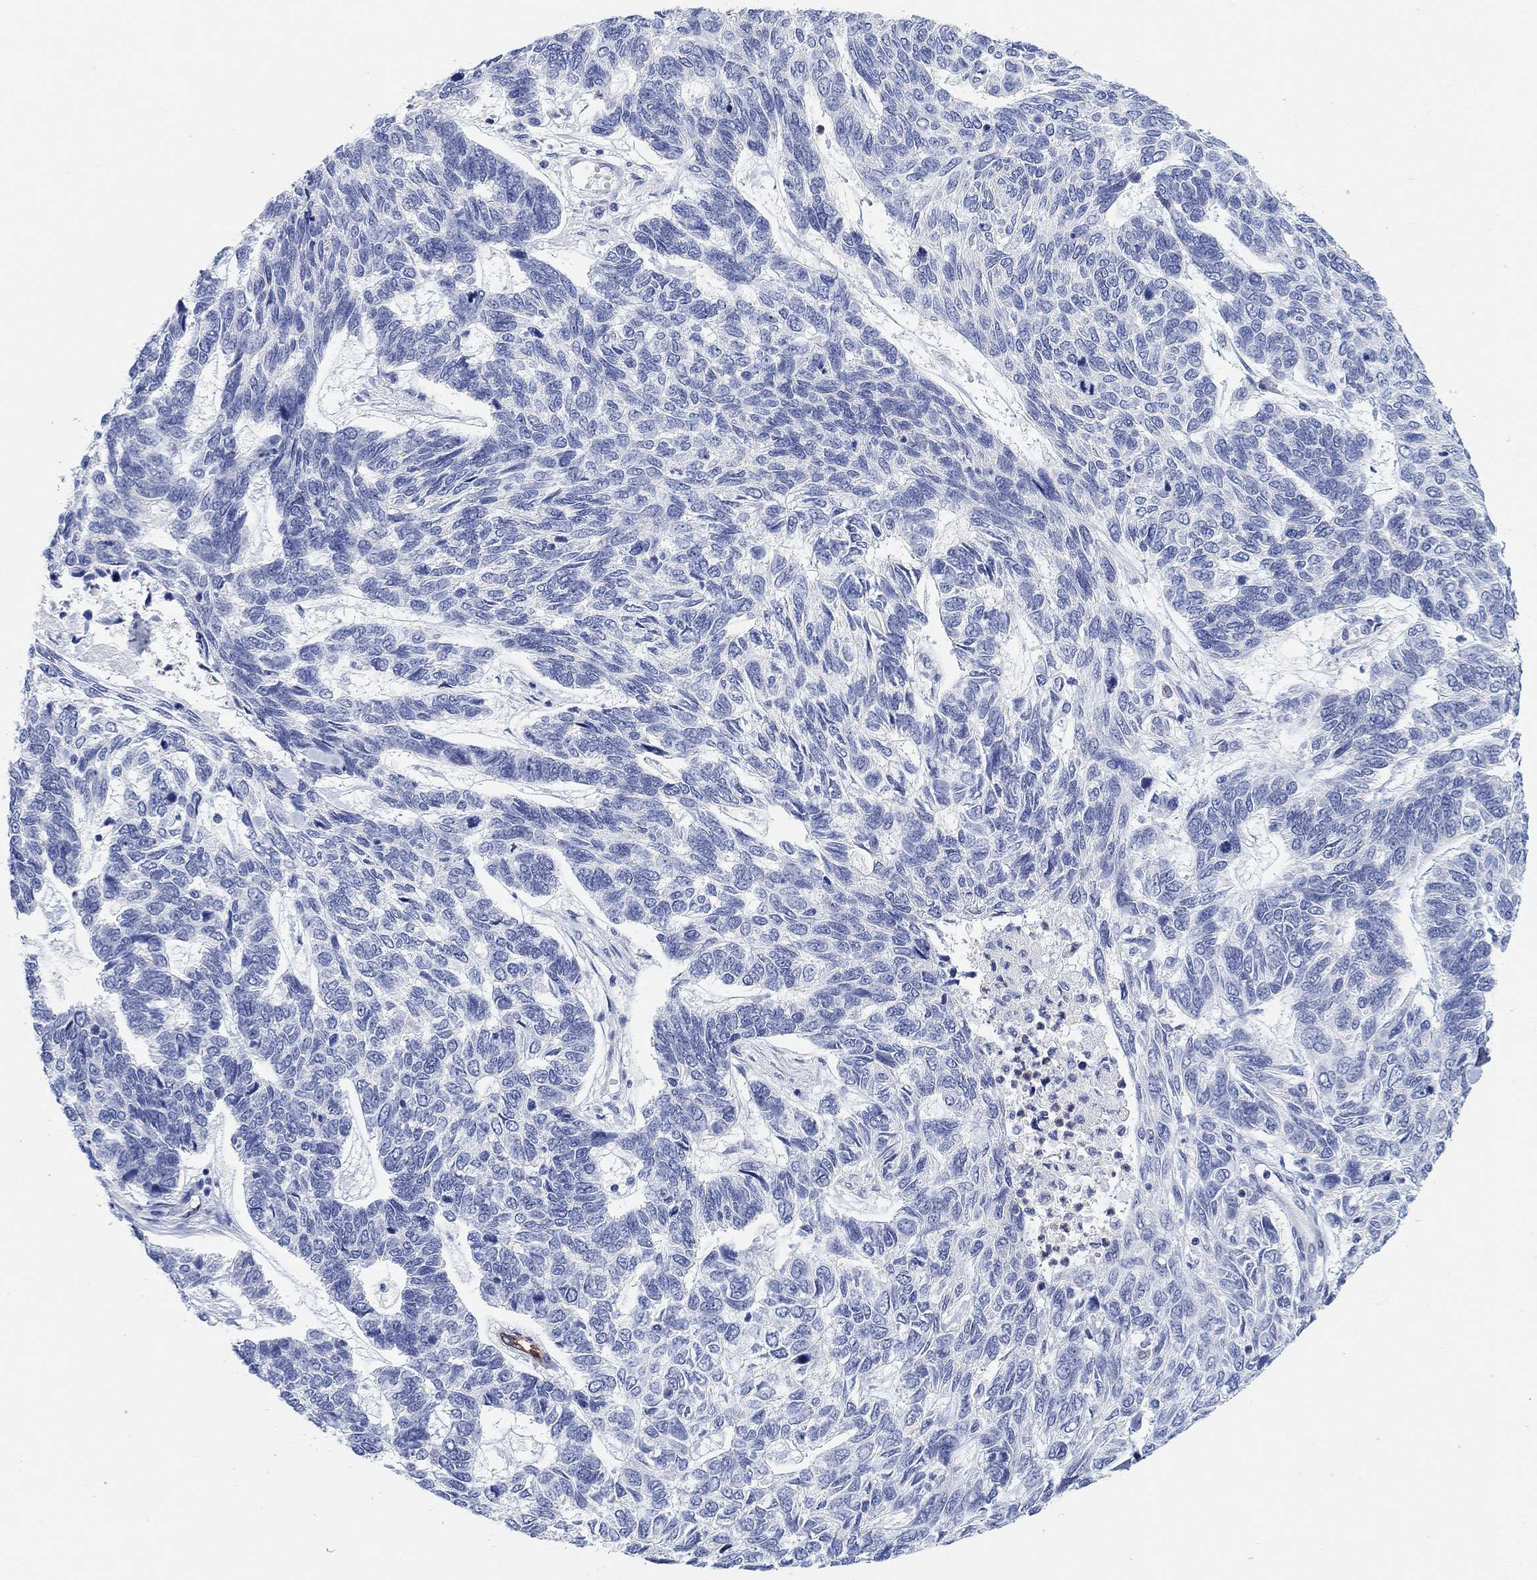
{"staining": {"intensity": "negative", "quantity": "none", "location": "none"}, "tissue": "skin cancer", "cell_type": "Tumor cells", "image_type": "cancer", "snomed": [{"axis": "morphology", "description": "Basal cell carcinoma"}, {"axis": "topography", "description": "Skin"}], "caption": "Micrograph shows no significant protein staining in tumor cells of skin cancer (basal cell carcinoma). (Immunohistochemistry, brightfield microscopy, high magnification).", "gene": "VAT1L", "patient": {"sex": "female", "age": 65}}